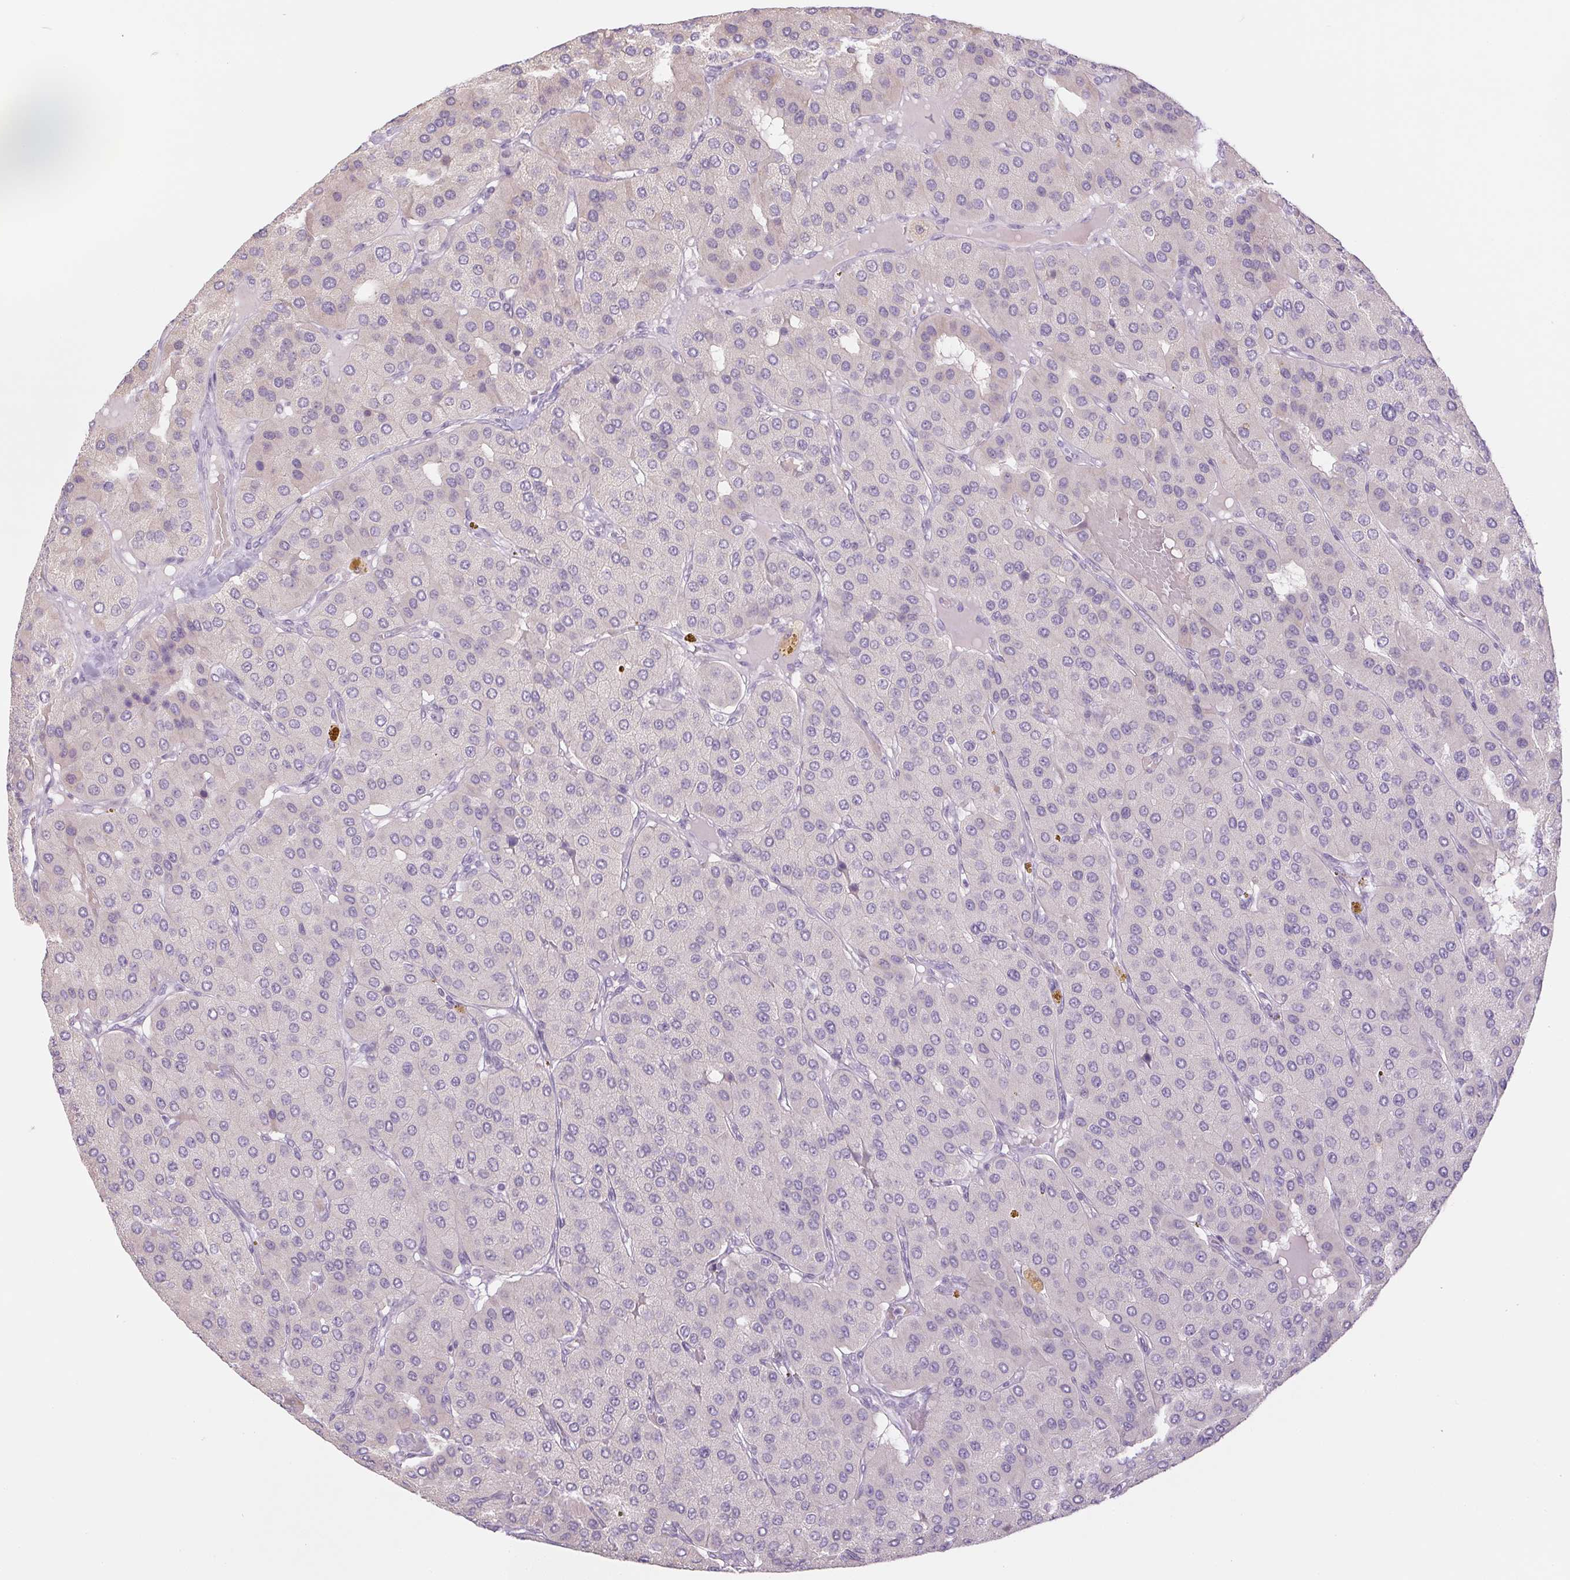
{"staining": {"intensity": "negative", "quantity": "none", "location": "none"}, "tissue": "parathyroid gland", "cell_type": "Glandular cells", "image_type": "normal", "snomed": [{"axis": "morphology", "description": "Normal tissue, NOS"}, {"axis": "morphology", "description": "Adenoma, NOS"}, {"axis": "topography", "description": "Parathyroid gland"}], "caption": "DAB immunohistochemical staining of benign human parathyroid gland demonstrates no significant expression in glandular cells.", "gene": "CTCFL", "patient": {"sex": "female", "age": 86}}